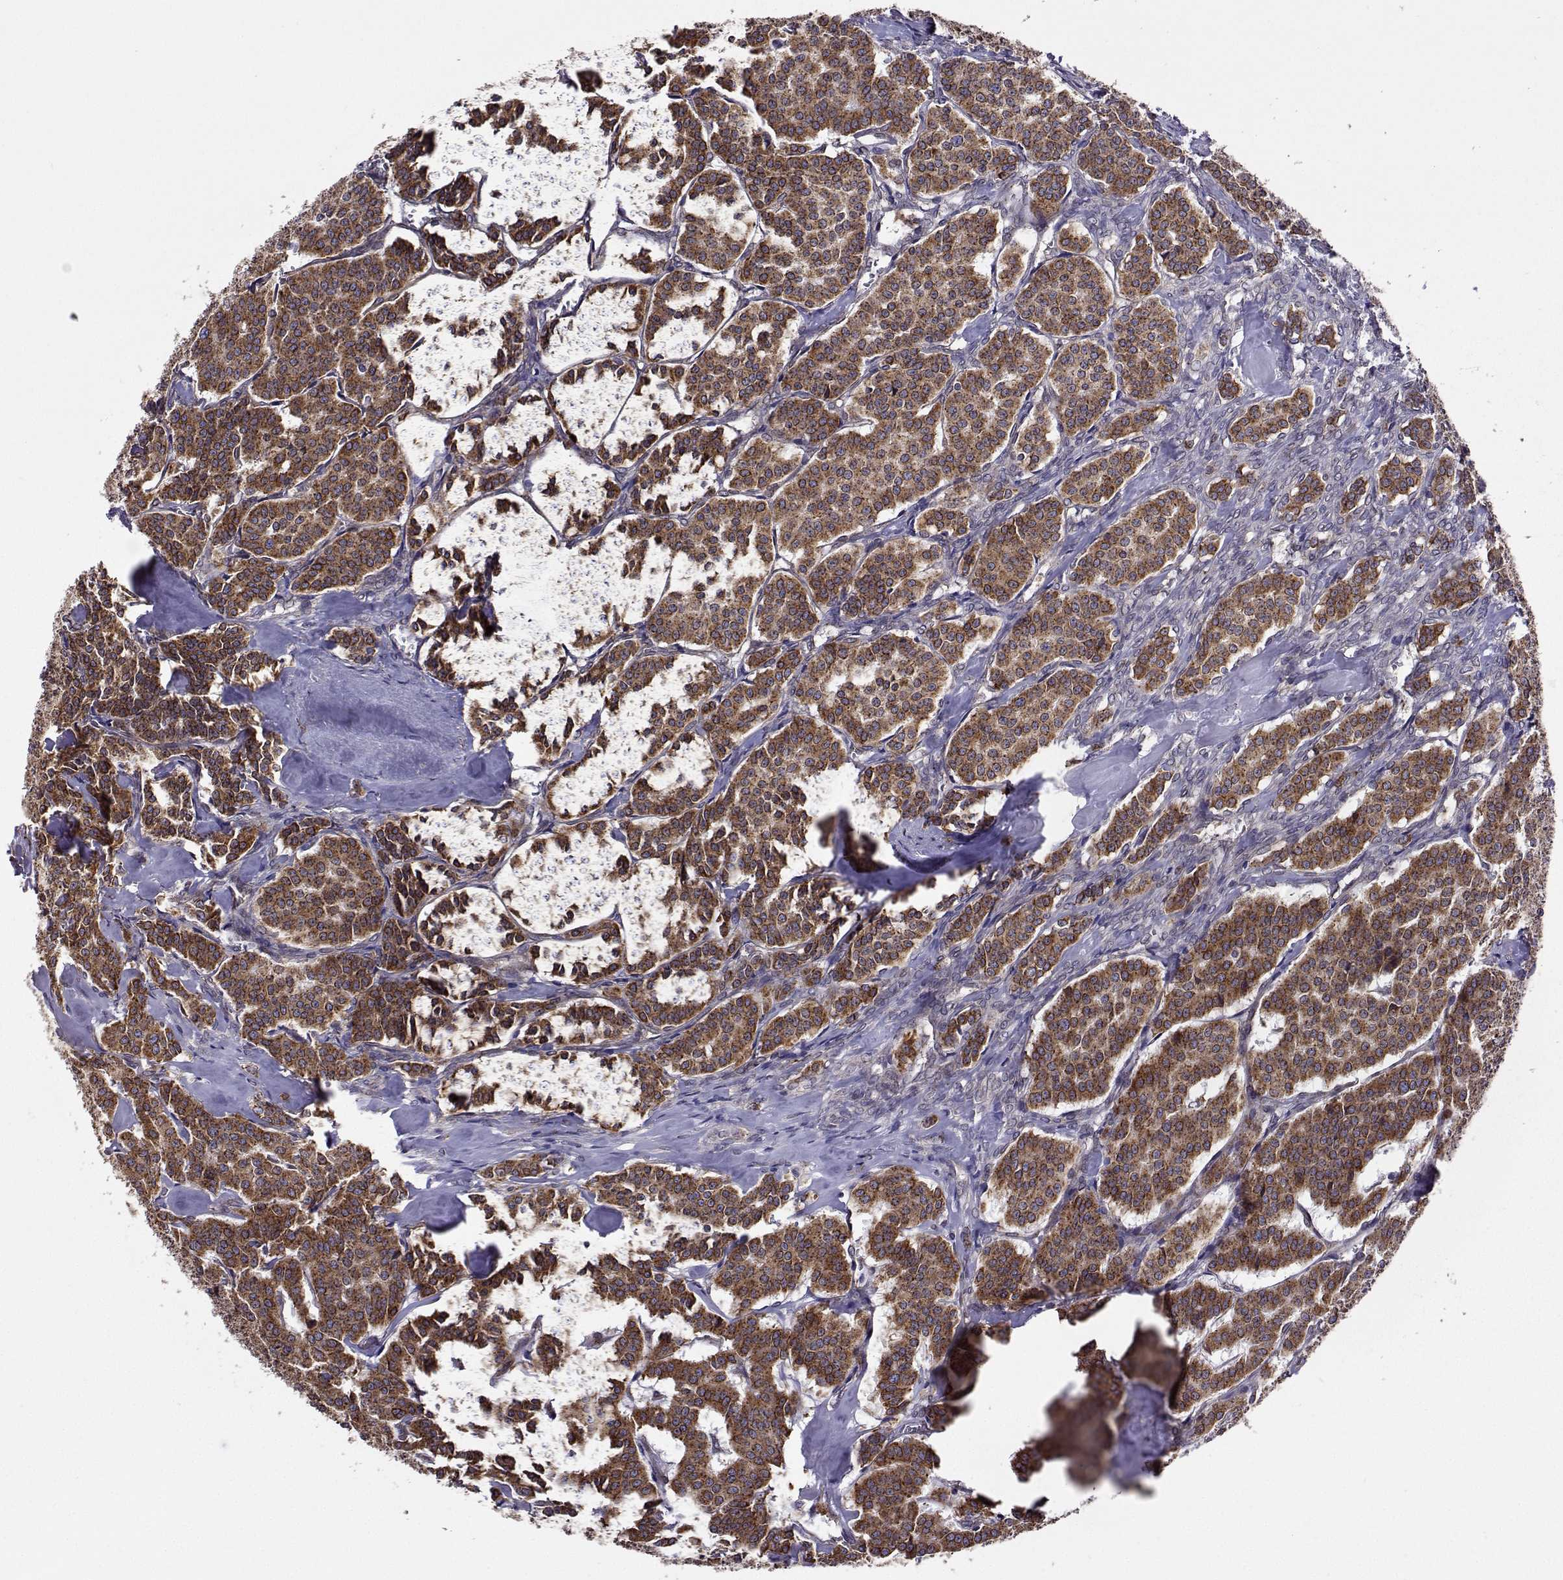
{"staining": {"intensity": "moderate", "quantity": ">75%", "location": "cytoplasmic/membranous"}, "tissue": "carcinoid", "cell_type": "Tumor cells", "image_type": "cancer", "snomed": [{"axis": "morphology", "description": "Carcinoid, malignant, NOS"}, {"axis": "topography", "description": "Lung"}], "caption": "The histopathology image reveals immunohistochemical staining of carcinoid. There is moderate cytoplasmic/membranous expression is seen in approximately >75% of tumor cells.", "gene": "PGRMC2", "patient": {"sex": "female", "age": 46}}